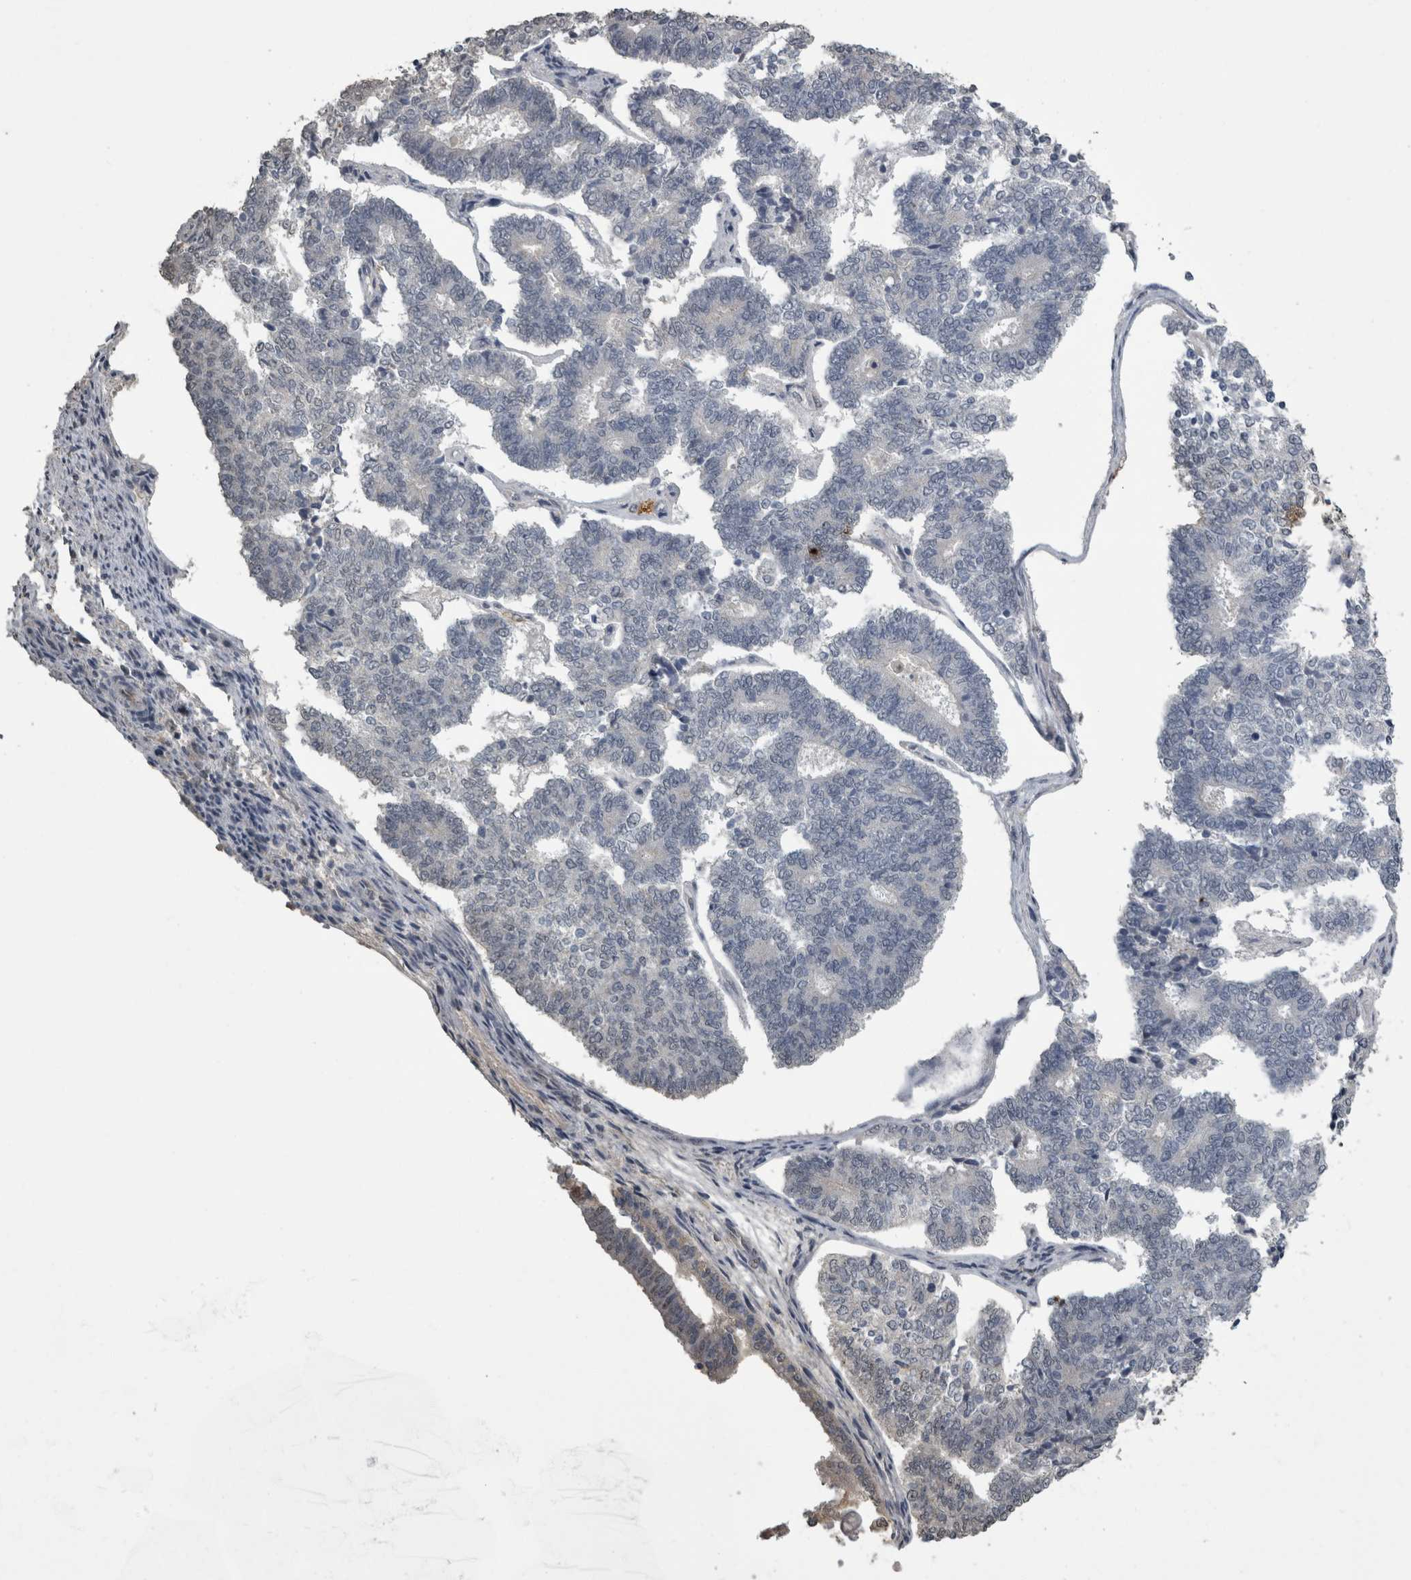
{"staining": {"intensity": "negative", "quantity": "none", "location": "none"}, "tissue": "endometrial cancer", "cell_type": "Tumor cells", "image_type": "cancer", "snomed": [{"axis": "morphology", "description": "Adenocarcinoma, NOS"}, {"axis": "topography", "description": "Endometrium"}], "caption": "Tumor cells show no significant protein staining in endometrial adenocarcinoma. The staining is performed using DAB brown chromogen with nuclei counter-stained in using hematoxylin.", "gene": "PIK3AP1", "patient": {"sex": "female", "age": 70}}